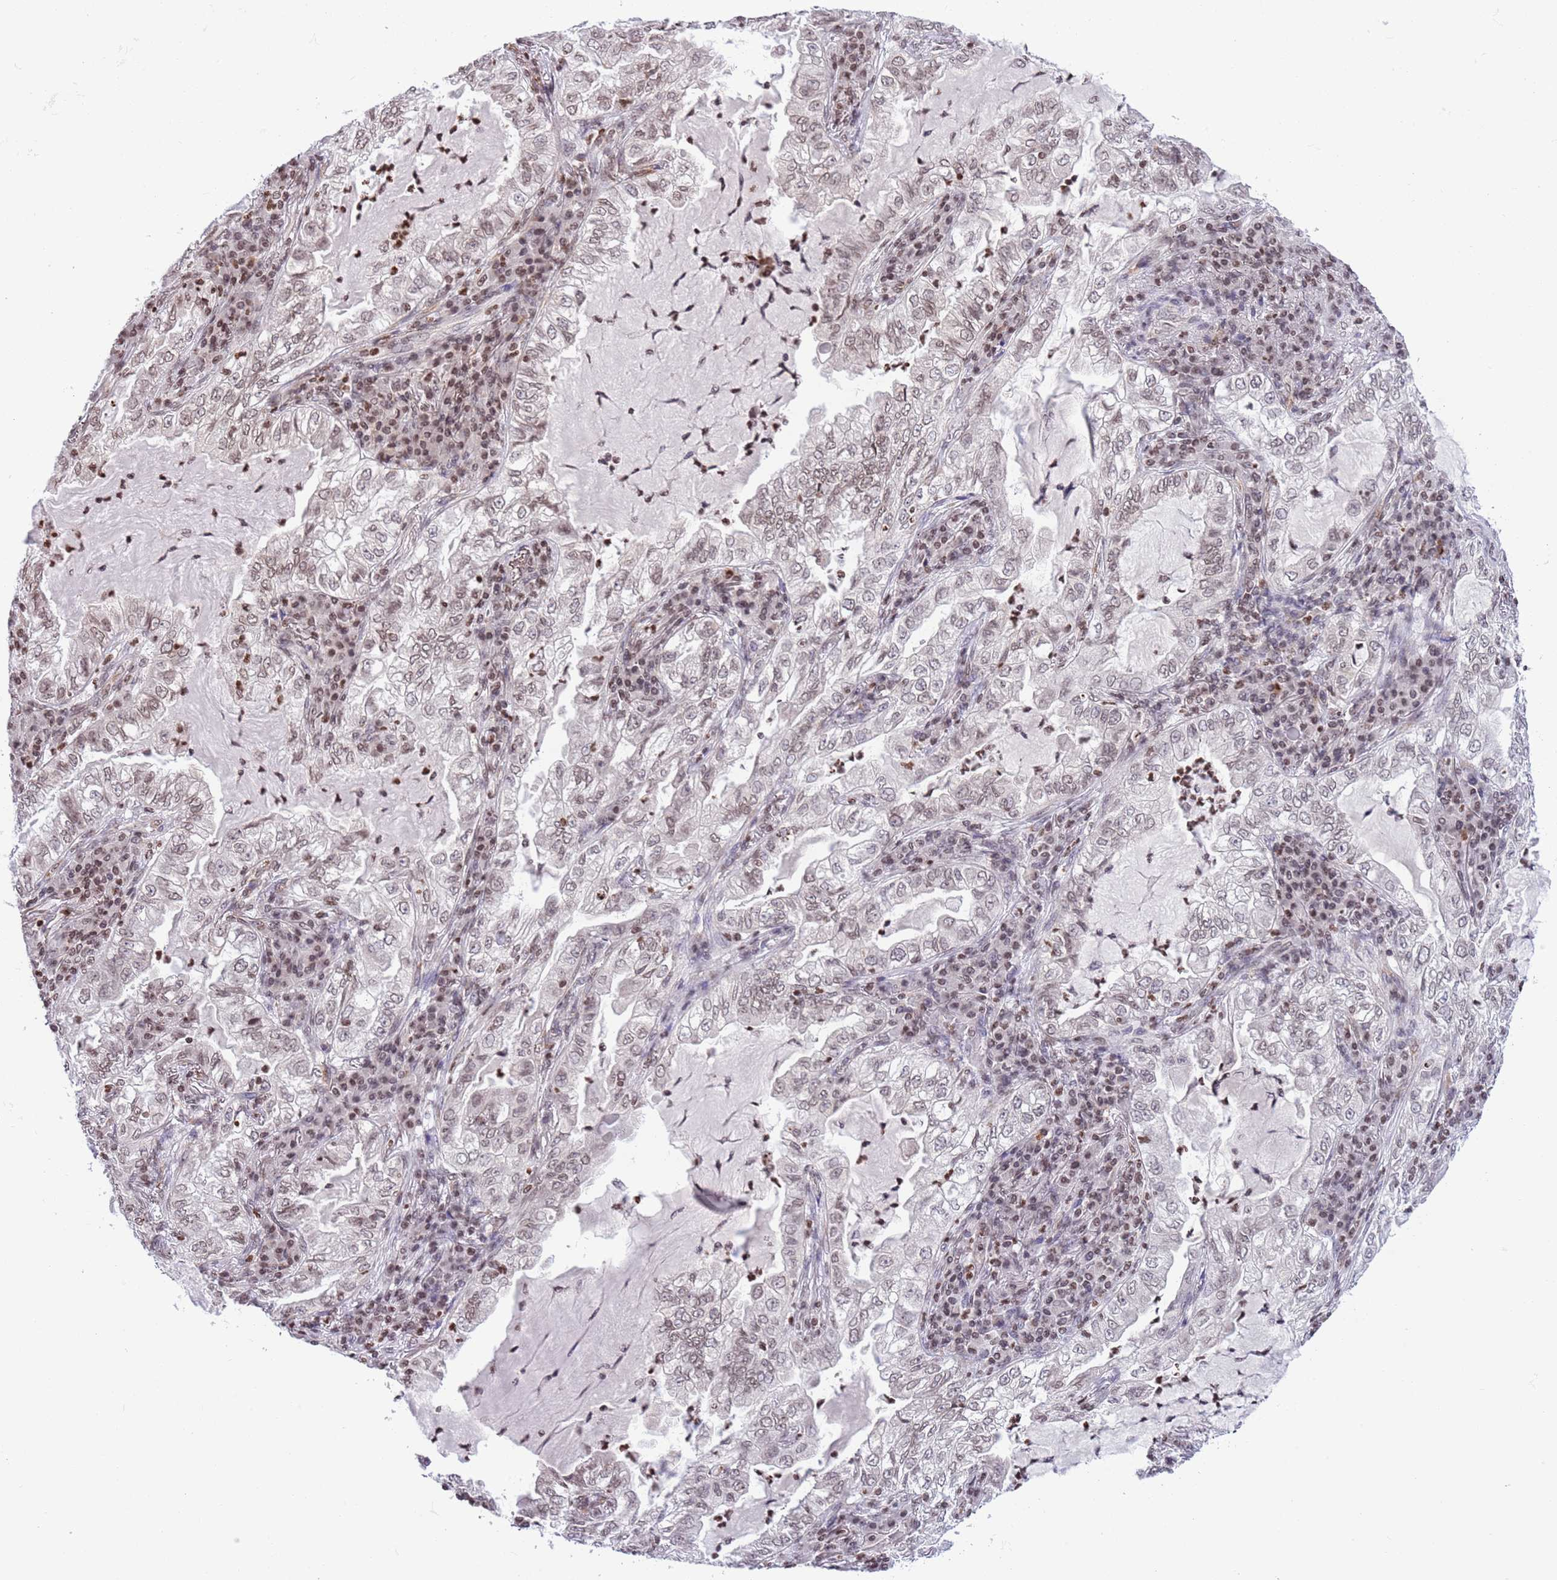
{"staining": {"intensity": "weak", "quantity": ">75%", "location": "nuclear"}, "tissue": "lung cancer", "cell_type": "Tumor cells", "image_type": "cancer", "snomed": [{"axis": "morphology", "description": "Adenocarcinoma, NOS"}, {"axis": "topography", "description": "Lung"}], "caption": "The histopathology image exhibits staining of lung cancer (adenocarcinoma), revealing weak nuclear protein expression (brown color) within tumor cells.", "gene": "NRIP1", "patient": {"sex": "female", "age": 73}}